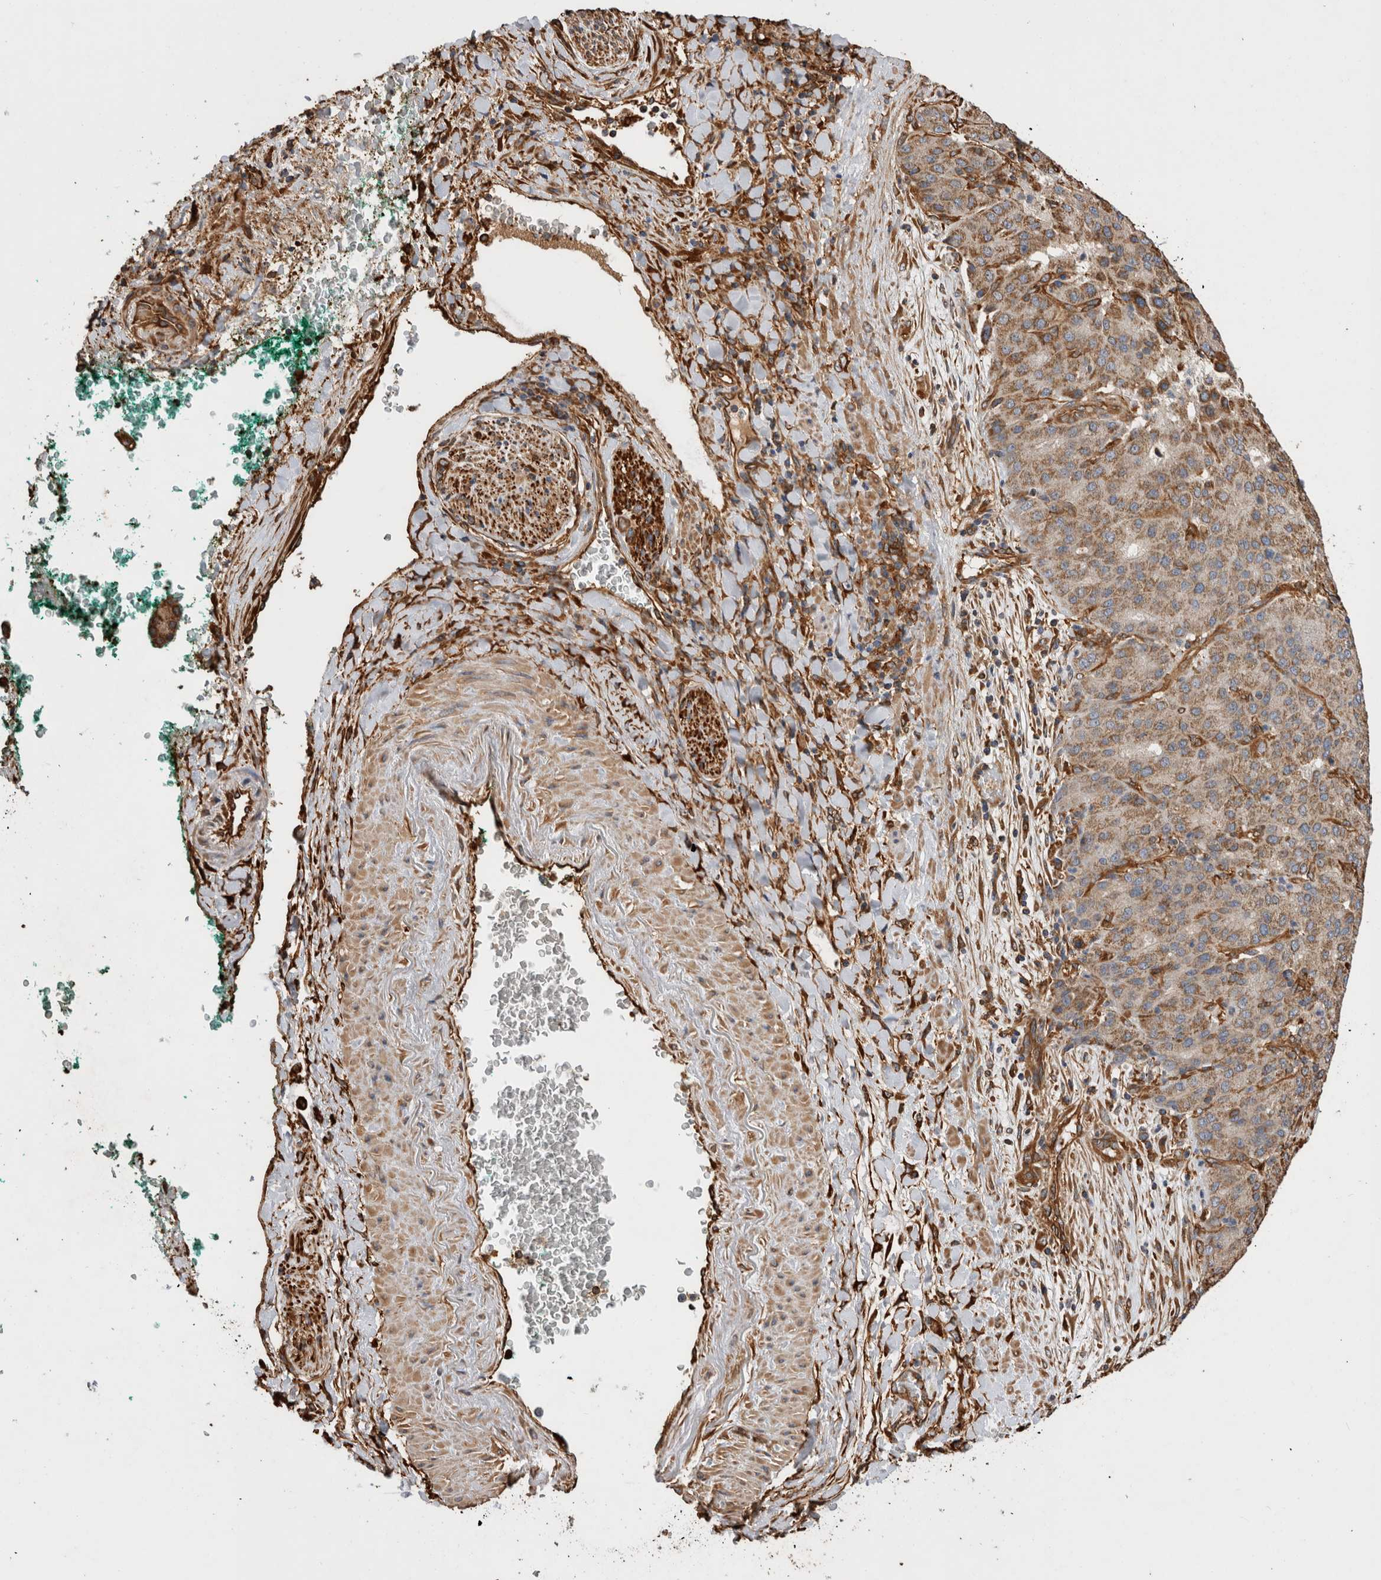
{"staining": {"intensity": "moderate", "quantity": ">75%", "location": "cytoplasmic/membranous"}, "tissue": "liver cancer", "cell_type": "Tumor cells", "image_type": "cancer", "snomed": [{"axis": "morphology", "description": "Carcinoma, Hepatocellular, NOS"}, {"axis": "topography", "description": "Liver"}], "caption": "The photomicrograph demonstrates staining of hepatocellular carcinoma (liver), revealing moderate cytoplasmic/membranous protein staining (brown color) within tumor cells. (Stains: DAB in brown, nuclei in blue, Microscopy: brightfield microscopy at high magnification).", "gene": "ZNF397", "patient": {"sex": "male", "age": 65}}